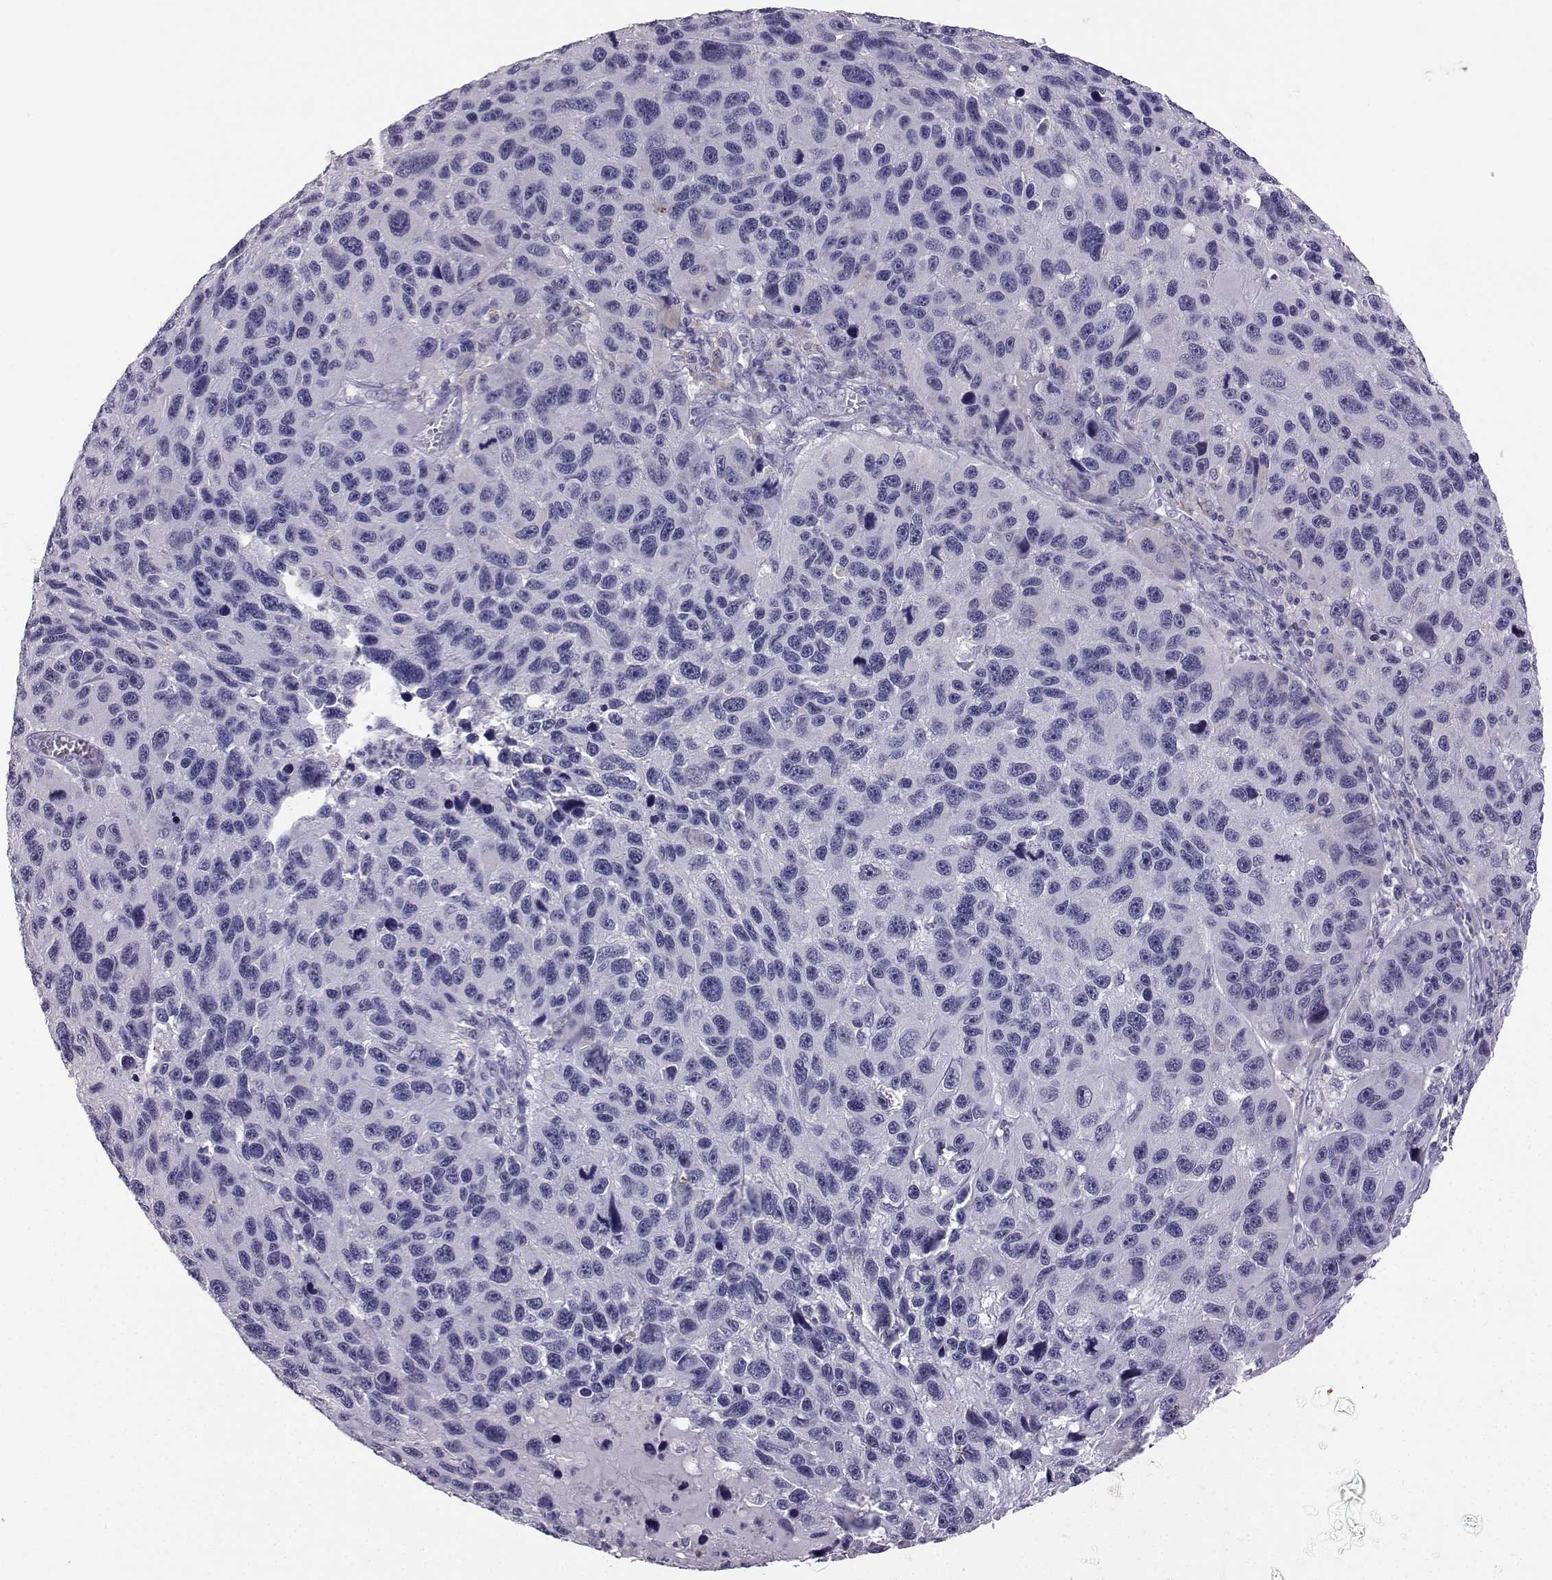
{"staining": {"intensity": "negative", "quantity": "none", "location": "none"}, "tissue": "melanoma", "cell_type": "Tumor cells", "image_type": "cancer", "snomed": [{"axis": "morphology", "description": "Malignant melanoma, NOS"}, {"axis": "topography", "description": "Skin"}], "caption": "Protein analysis of melanoma shows no significant staining in tumor cells. (Brightfield microscopy of DAB (3,3'-diaminobenzidine) immunohistochemistry at high magnification).", "gene": "TBR1", "patient": {"sex": "male", "age": 53}}